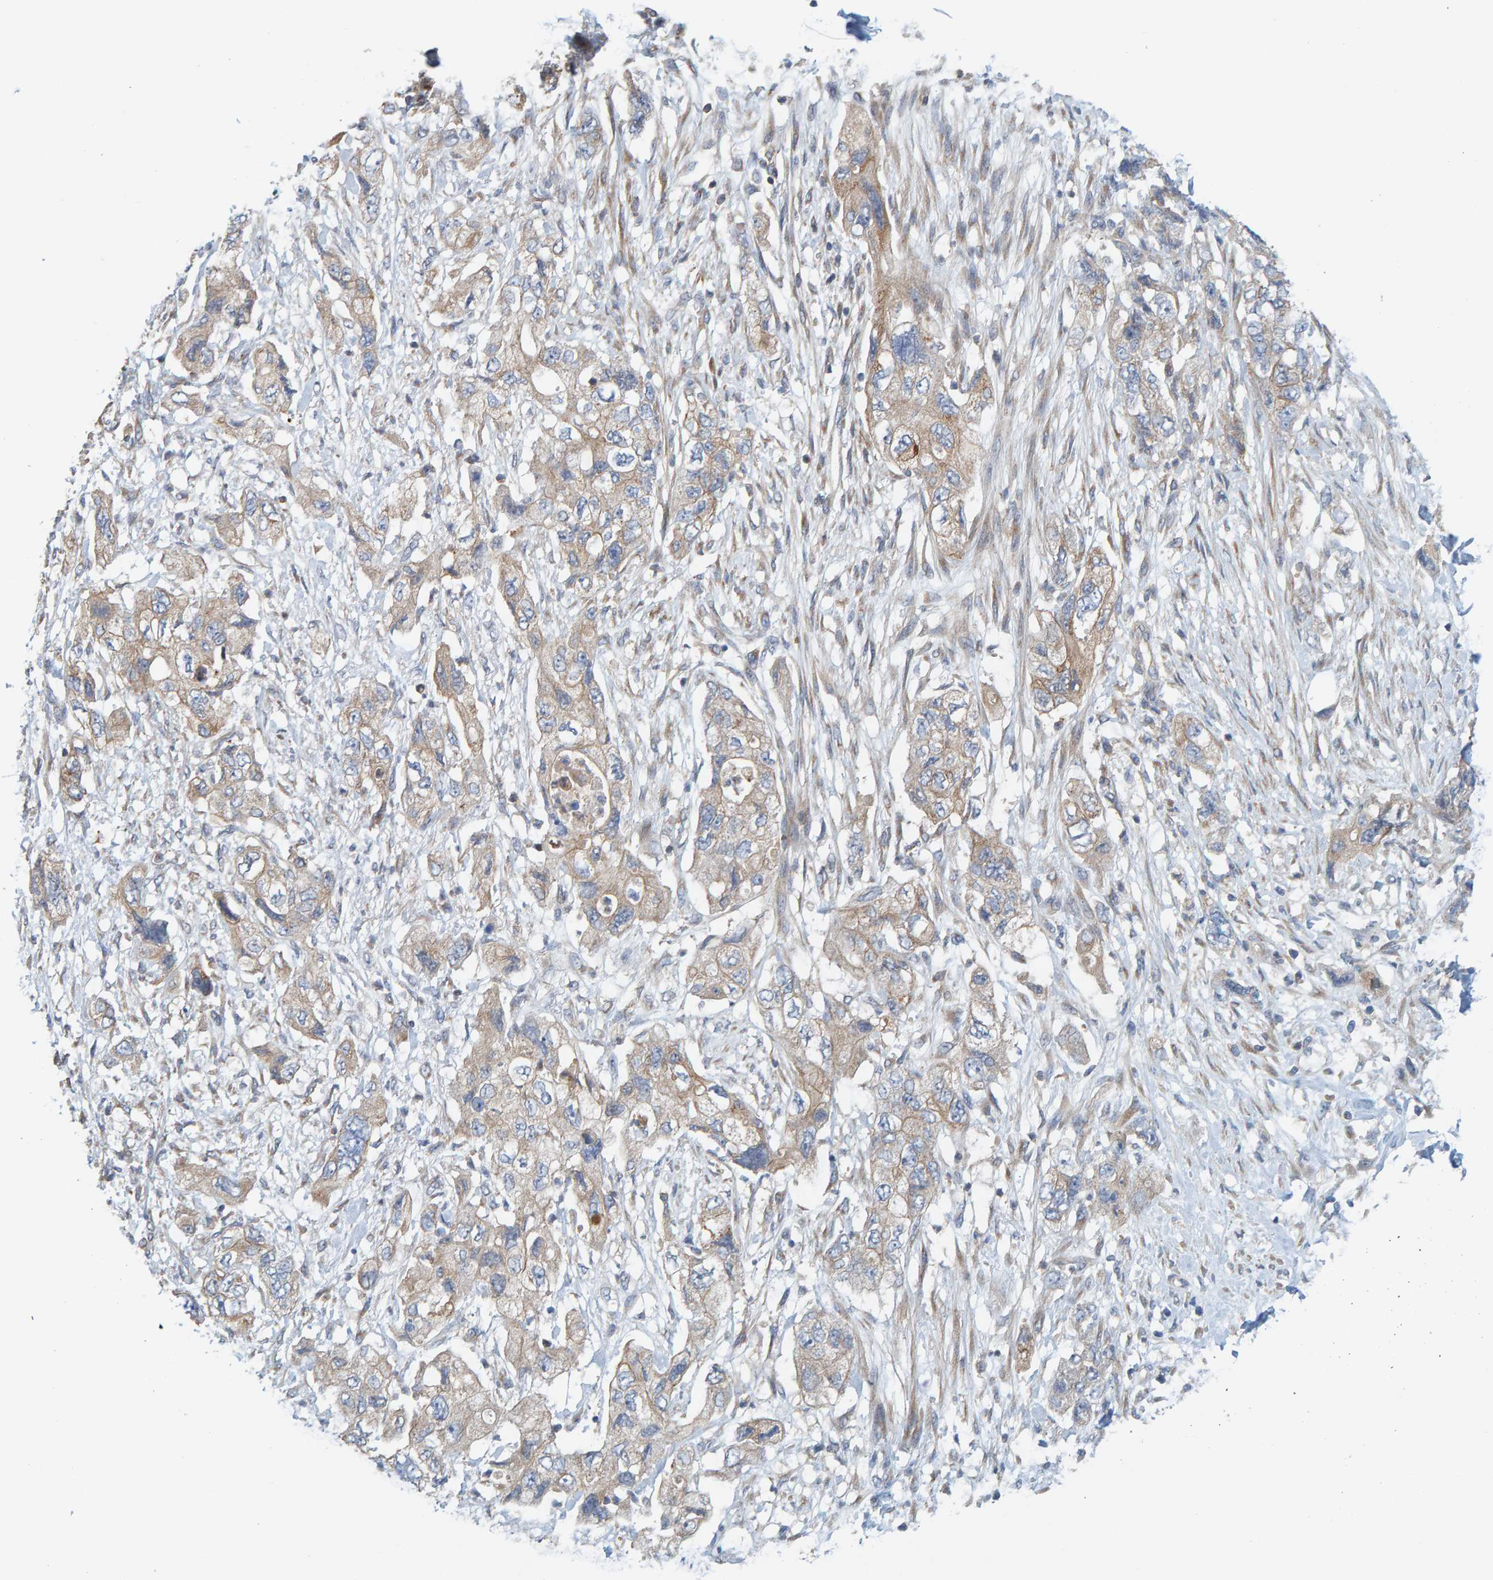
{"staining": {"intensity": "weak", "quantity": ">75%", "location": "cytoplasmic/membranous"}, "tissue": "pancreatic cancer", "cell_type": "Tumor cells", "image_type": "cancer", "snomed": [{"axis": "morphology", "description": "Adenocarcinoma, NOS"}, {"axis": "topography", "description": "Pancreas"}], "caption": "Pancreatic cancer (adenocarcinoma) stained for a protein displays weak cytoplasmic/membranous positivity in tumor cells. The staining was performed using DAB, with brown indicating positive protein expression. Nuclei are stained blue with hematoxylin.", "gene": "UBAP1", "patient": {"sex": "female", "age": 73}}